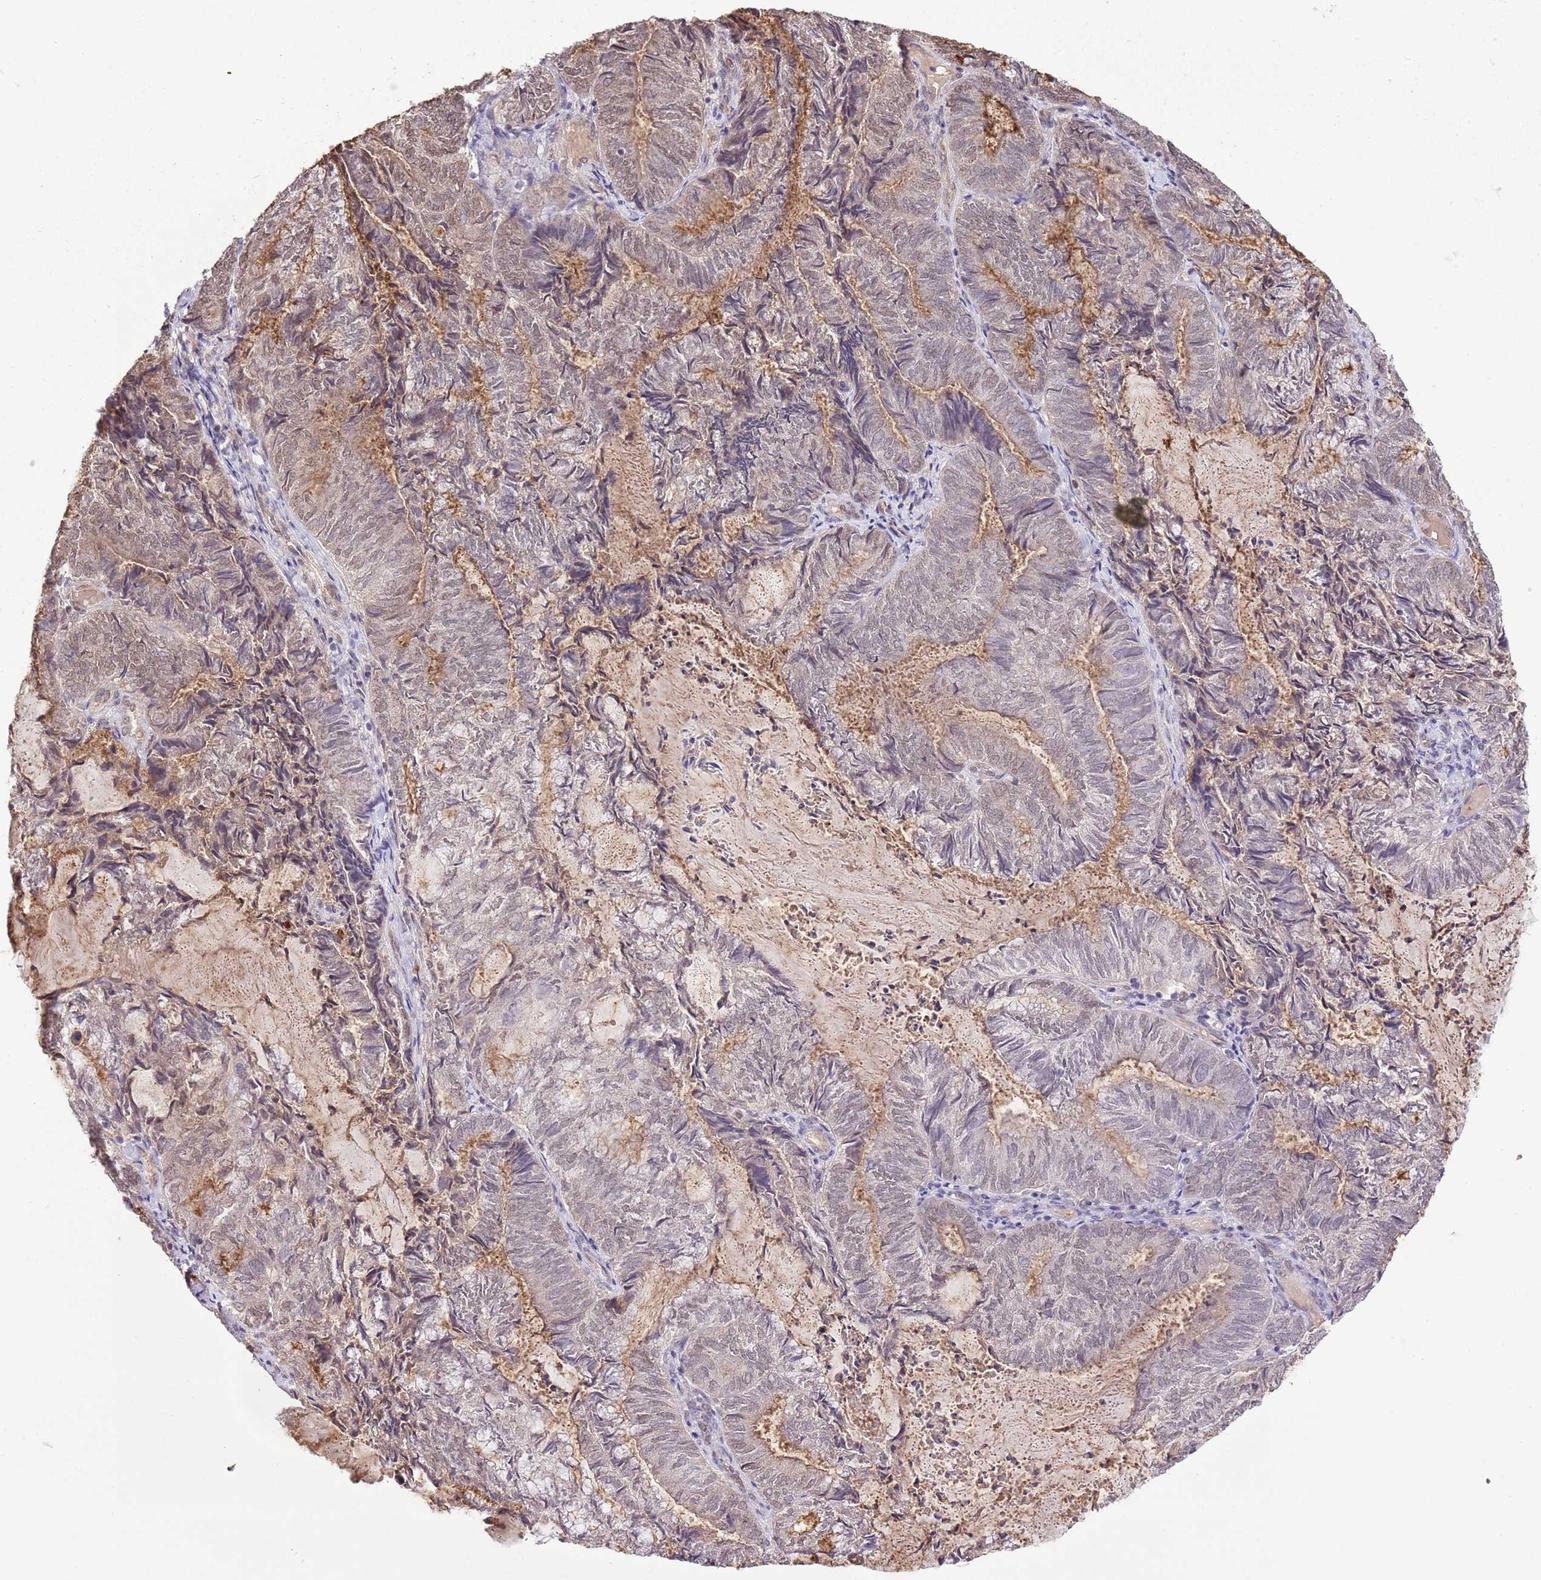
{"staining": {"intensity": "weak", "quantity": "25%-75%", "location": "nuclear"}, "tissue": "endometrial cancer", "cell_type": "Tumor cells", "image_type": "cancer", "snomed": [{"axis": "morphology", "description": "Adenocarcinoma, NOS"}, {"axis": "topography", "description": "Endometrium"}], "caption": "A histopathology image of endometrial adenocarcinoma stained for a protein demonstrates weak nuclear brown staining in tumor cells.", "gene": "AMIGO1", "patient": {"sex": "female", "age": 80}}